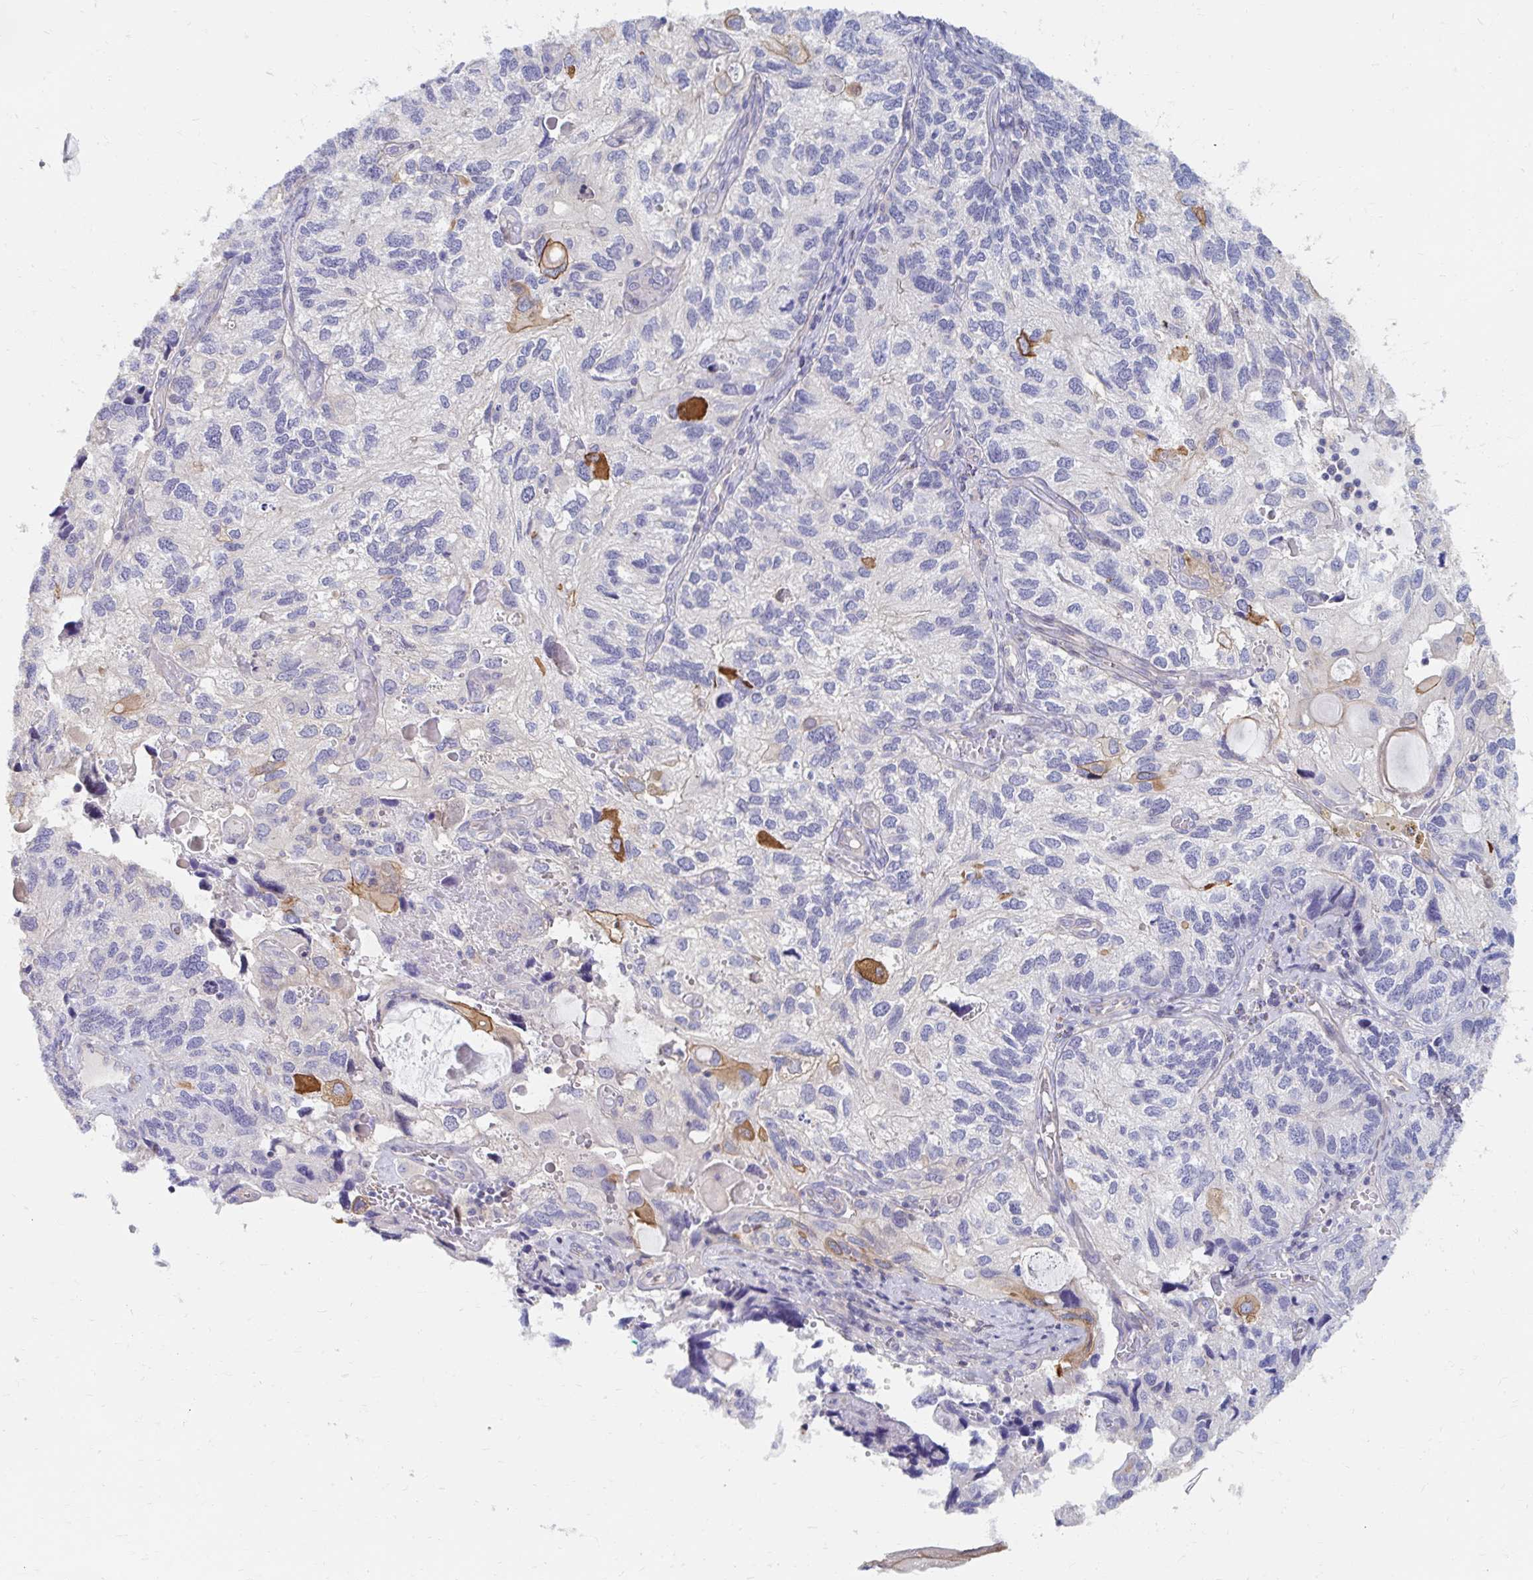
{"staining": {"intensity": "negative", "quantity": "none", "location": "none"}, "tissue": "endometrial cancer", "cell_type": "Tumor cells", "image_type": "cancer", "snomed": [{"axis": "morphology", "description": "Carcinoma, NOS"}, {"axis": "topography", "description": "Uterus"}], "caption": "Immunohistochemistry (IHC) photomicrograph of neoplastic tissue: carcinoma (endometrial) stained with DAB demonstrates no significant protein positivity in tumor cells. The staining is performed using DAB (3,3'-diaminobenzidine) brown chromogen with nuclei counter-stained in using hematoxylin.", "gene": "MYLK2", "patient": {"sex": "female", "age": 76}}